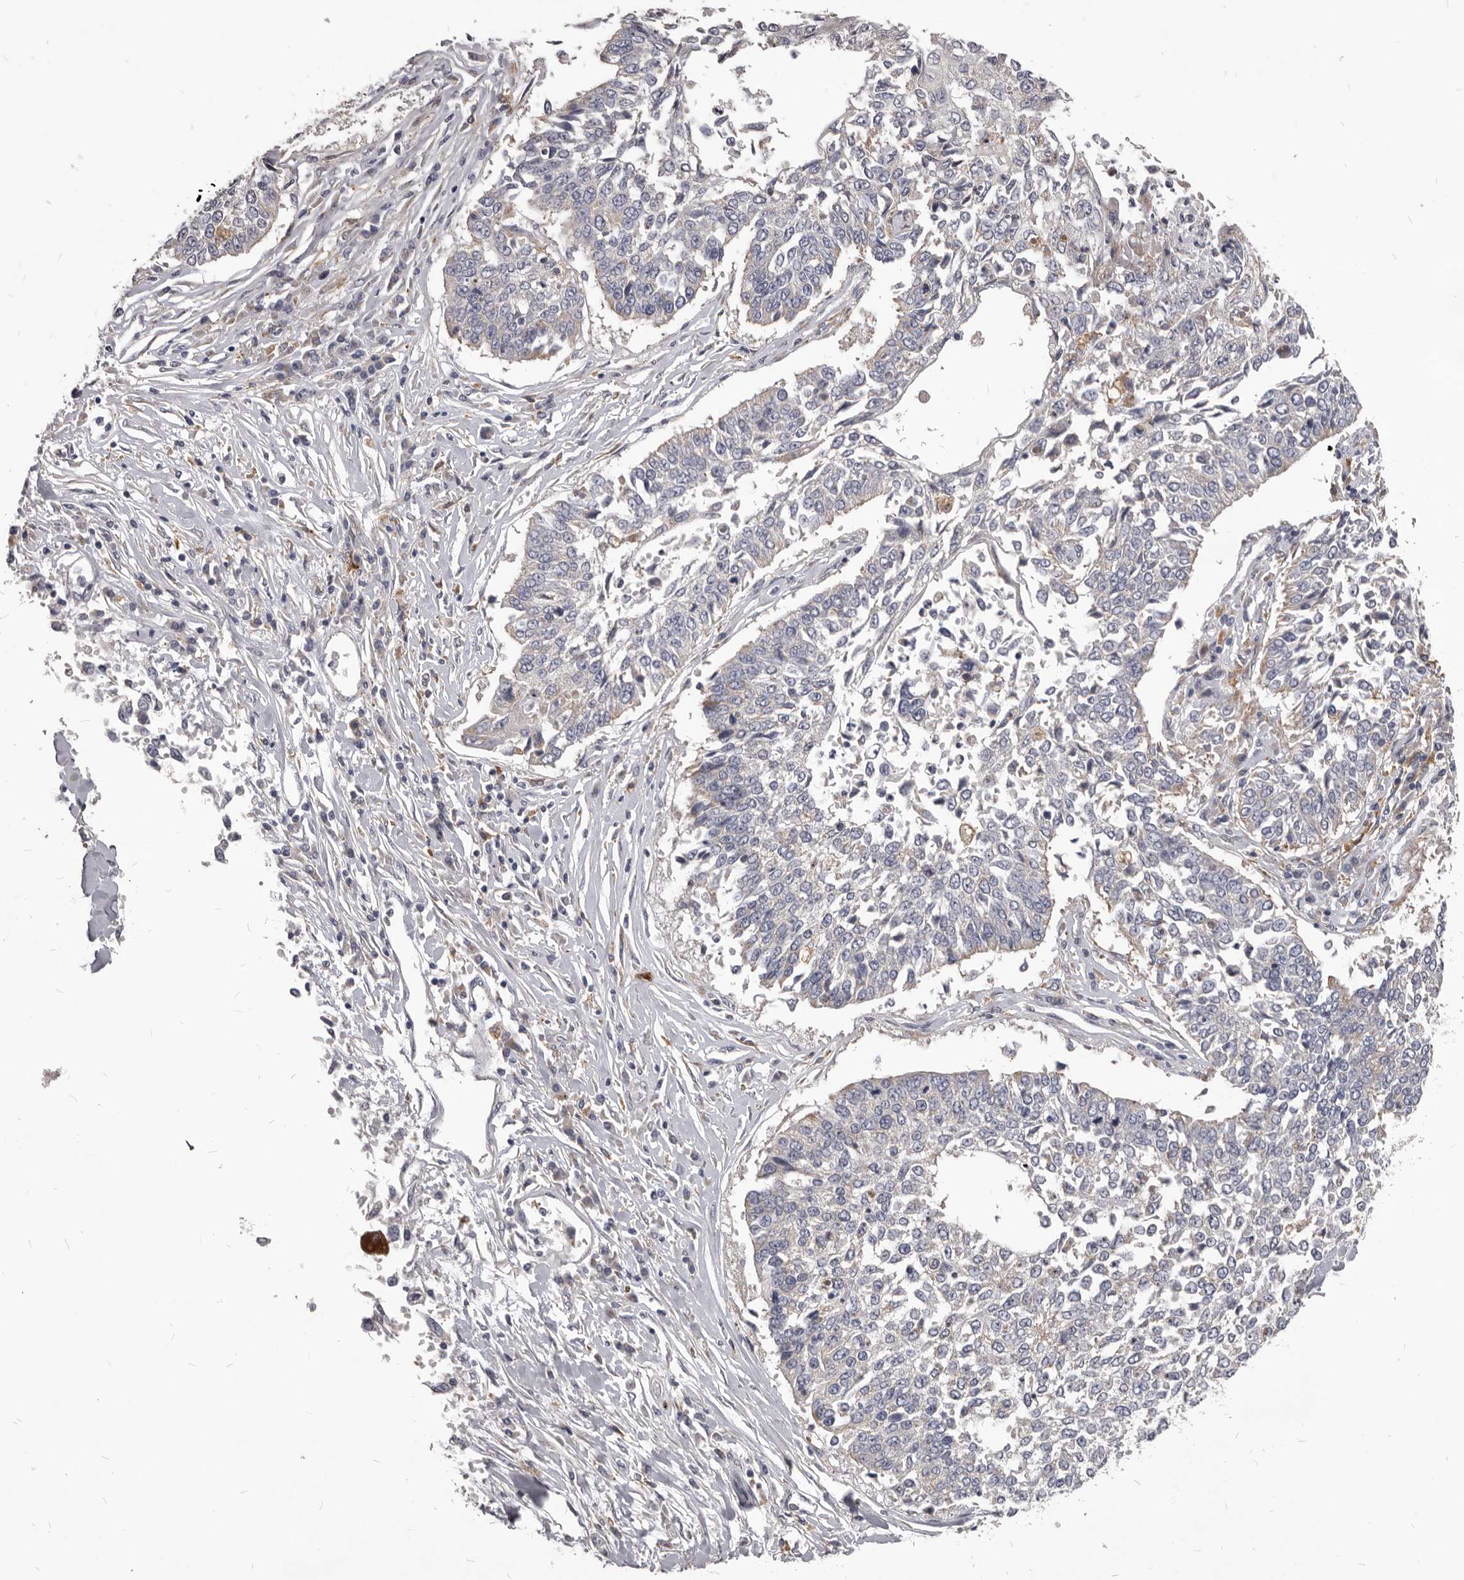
{"staining": {"intensity": "negative", "quantity": "none", "location": "none"}, "tissue": "lung cancer", "cell_type": "Tumor cells", "image_type": "cancer", "snomed": [{"axis": "morphology", "description": "Normal tissue, NOS"}, {"axis": "morphology", "description": "Squamous cell carcinoma, NOS"}, {"axis": "topography", "description": "Cartilage tissue"}, {"axis": "topography", "description": "Lung"}, {"axis": "topography", "description": "Peripheral nerve tissue"}], "caption": "Immunohistochemical staining of human lung cancer shows no significant staining in tumor cells.", "gene": "PI4K2A", "patient": {"sex": "female", "age": 49}}